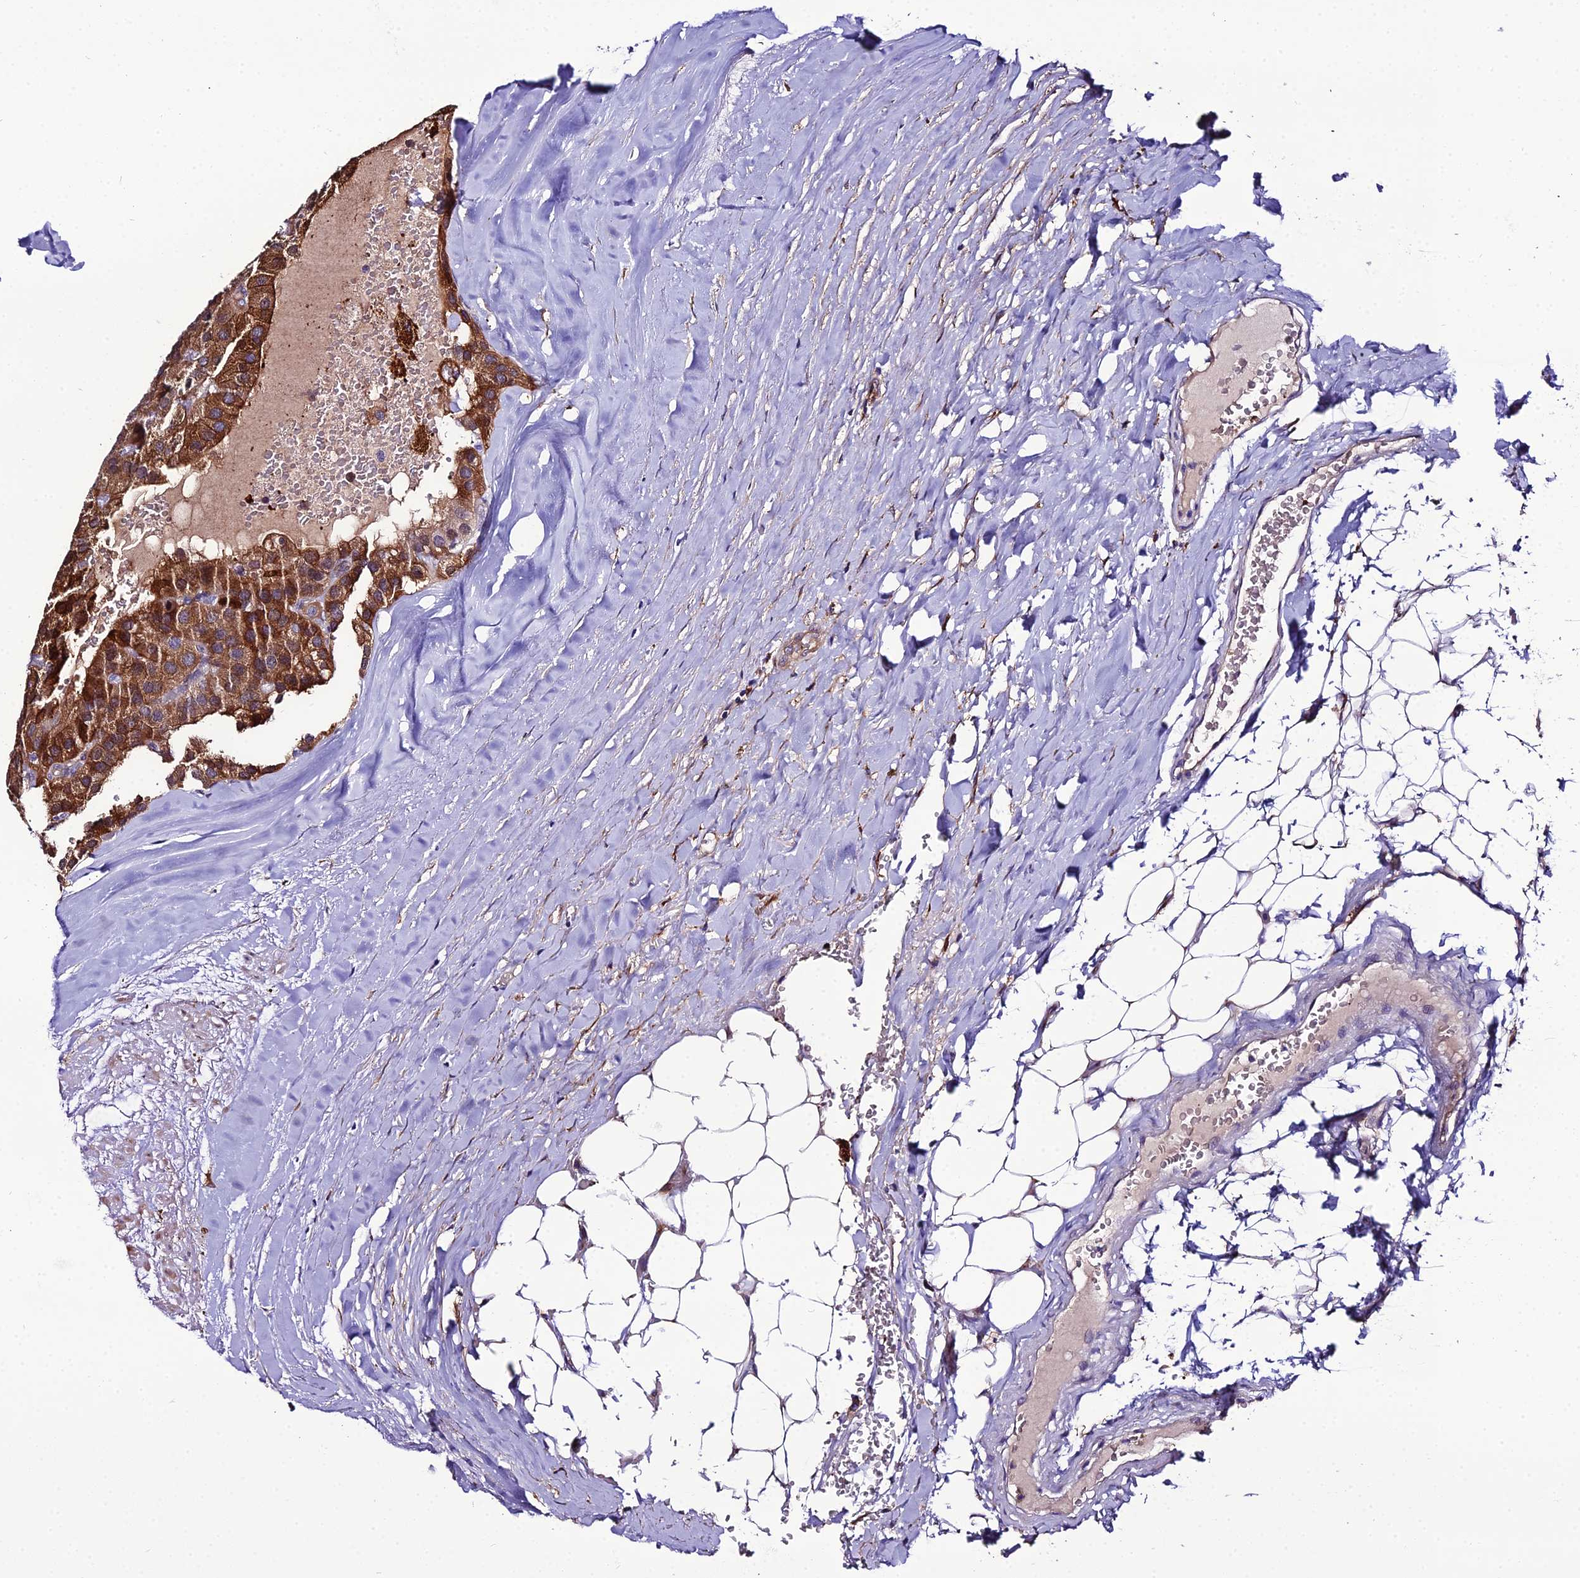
{"staining": {"intensity": "strong", "quantity": ">75%", "location": "cytoplasmic/membranous"}, "tissue": "parathyroid gland", "cell_type": "Glandular cells", "image_type": "normal", "snomed": [{"axis": "morphology", "description": "Normal tissue, NOS"}, {"axis": "morphology", "description": "Adenoma, NOS"}, {"axis": "topography", "description": "Parathyroid gland"}], "caption": "This is a micrograph of immunohistochemistry staining of normal parathyroid gland, which shows strong positivity in the cytoplasmic/membranous of glandular cells.", "gene": "MB21D2", "patient": {"sex": "female", "age": 86}}